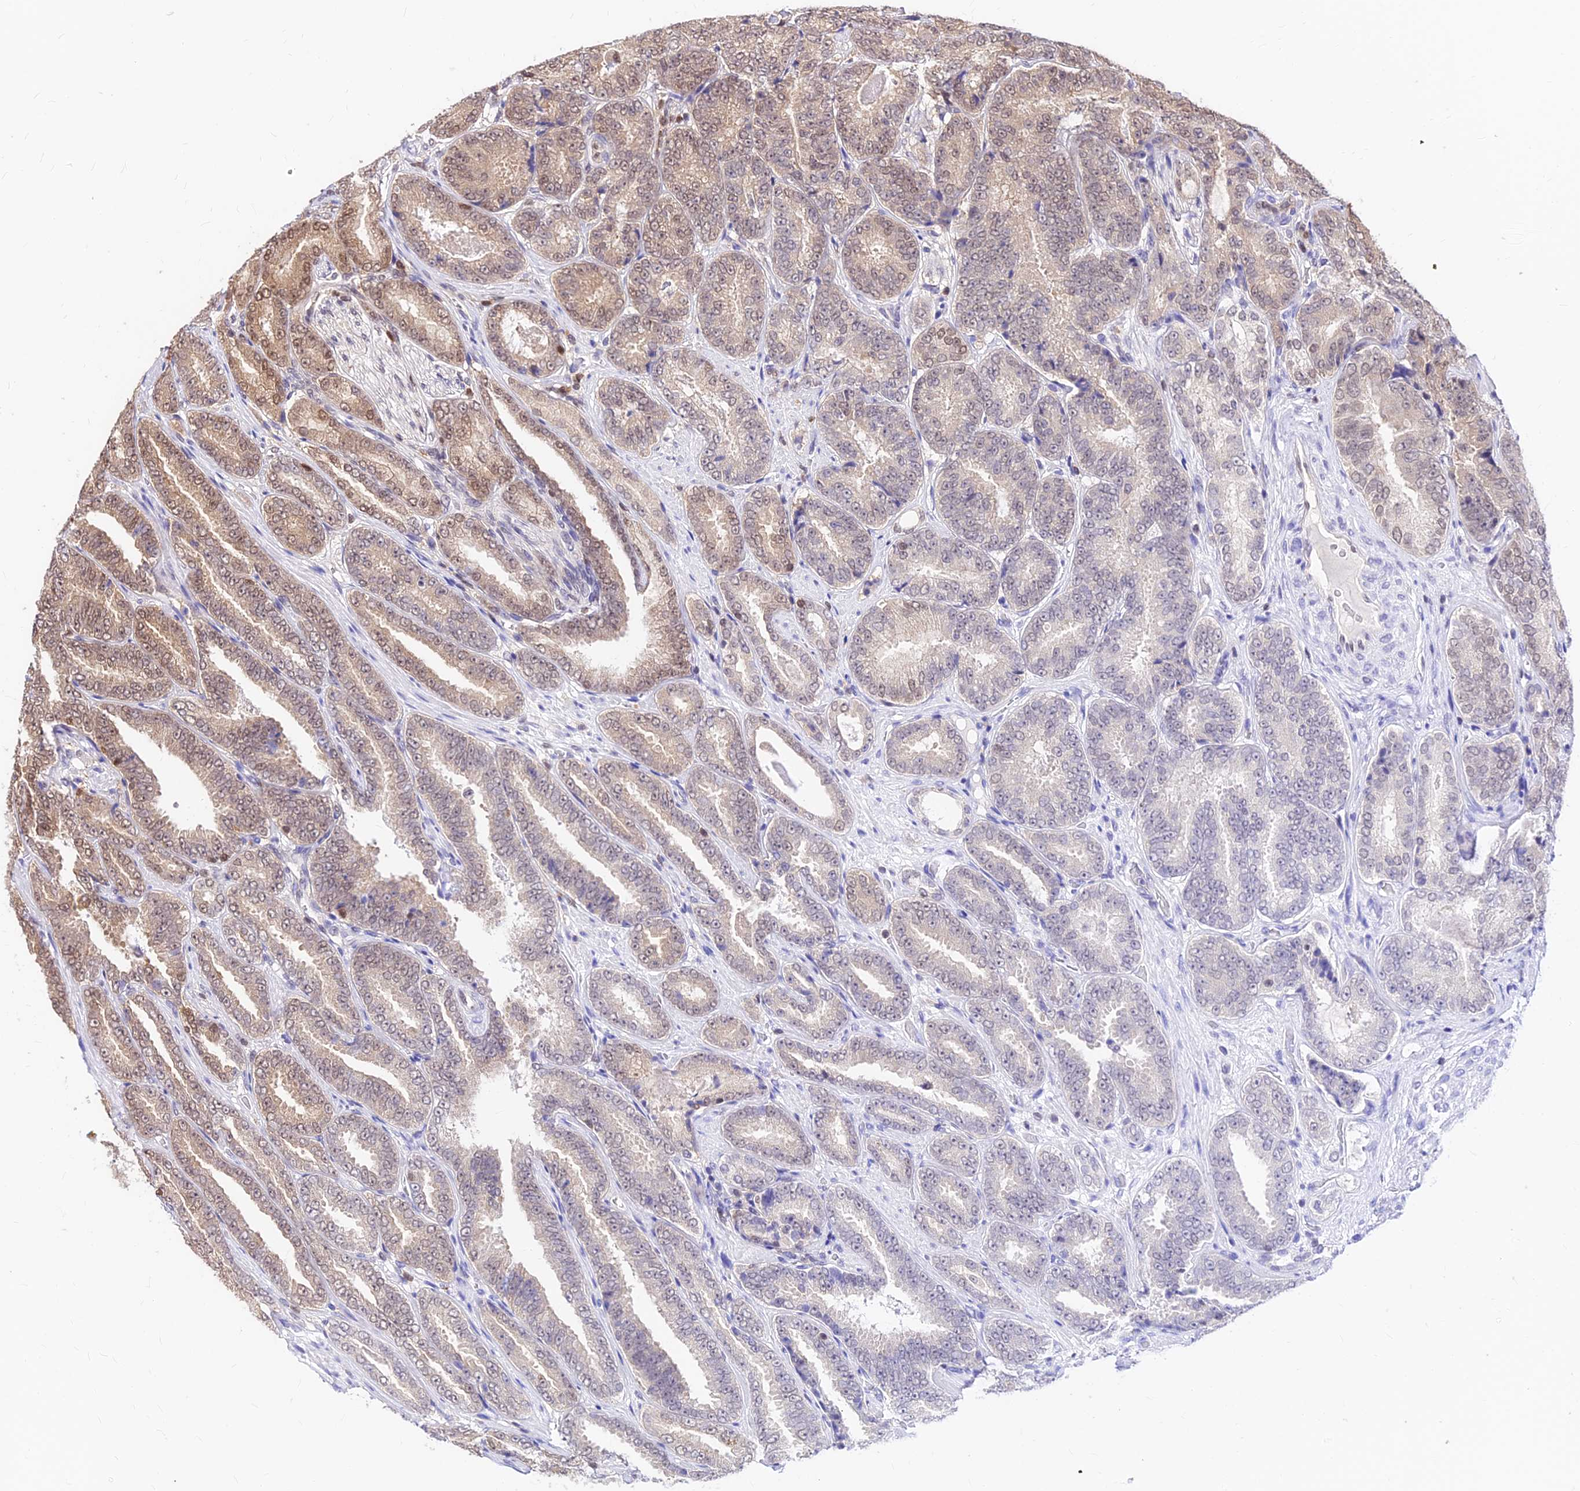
{"staining": {"intensity": "weak", "quantity": "25%-75%", "location": "nuclear"}, "tissue": "prostate cancer", "cell_type": "Tumor cells", "image_type": "cancer", "snomed": [{"axis": "morphology", "description": "Adenocarcinoma, High grade"}, {"axis": "topography", "description": "Prostate"}], "caption": "Human prostate adenocarcinoma (high-grade) stained for a protein (brown) reveals weak nuclear positive staining in about 25%-75% of tumor cells.", "gene": "PAXX", "patient": {"sex": "male", "age": 72}}